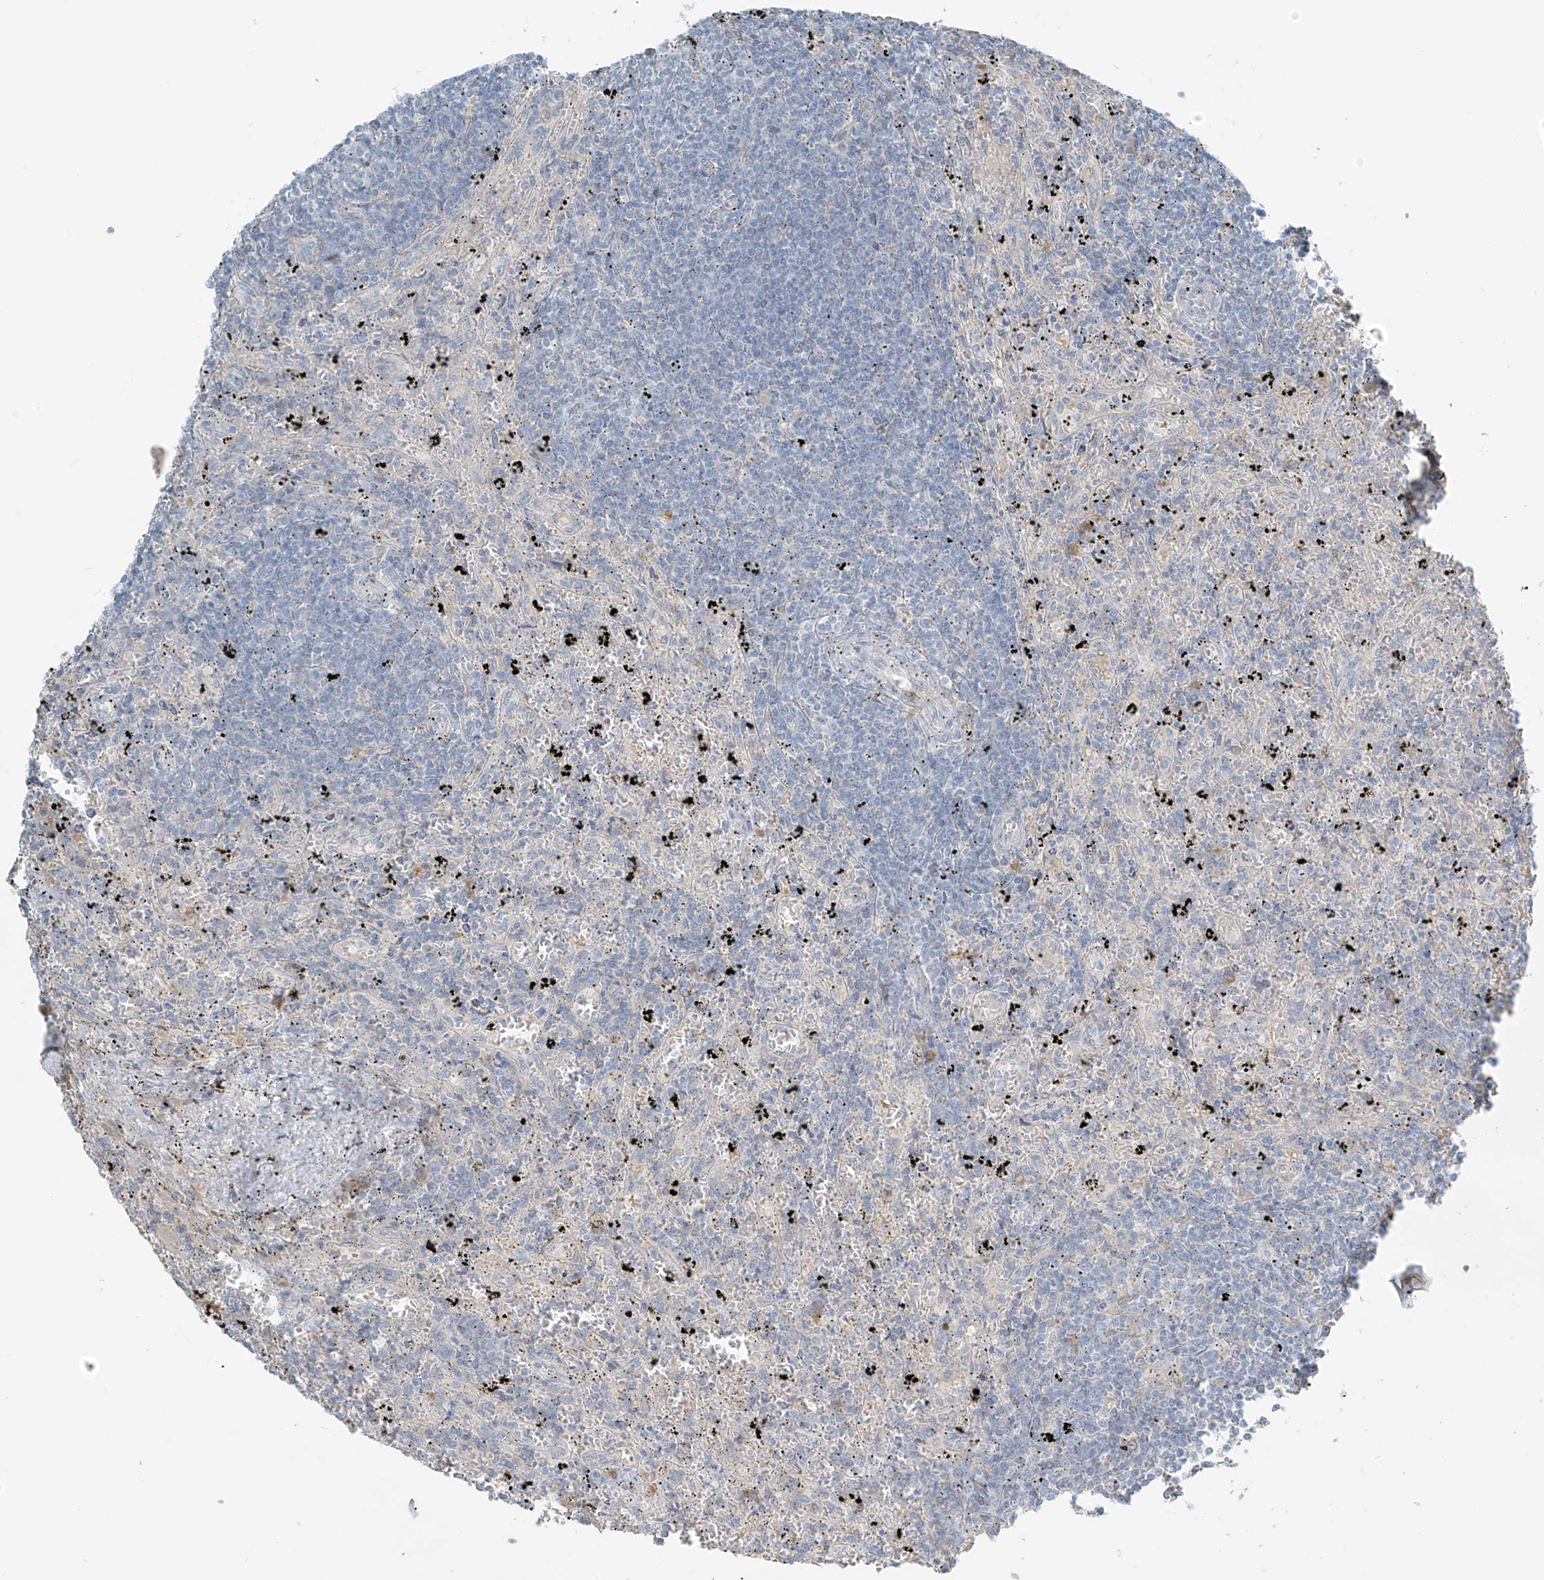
{"staining": {"intensity": "negative", "quantity": "none", "location": "none"}, "tissue": "lymphoma", "cell_type": "Tumor cells", "image_type": "cancer", "snomed": [{"axis": "morphology", "description": "Malignant lymphoma, non-Hodgkin's type, Low grade"}, {"axis": "topography", "description": "Spleen"}], "caption": "There is no significant staining in tumor cells of lymphoma.", "gene": "FAM131C", "patient": {"sex": "male", "age": 76}}